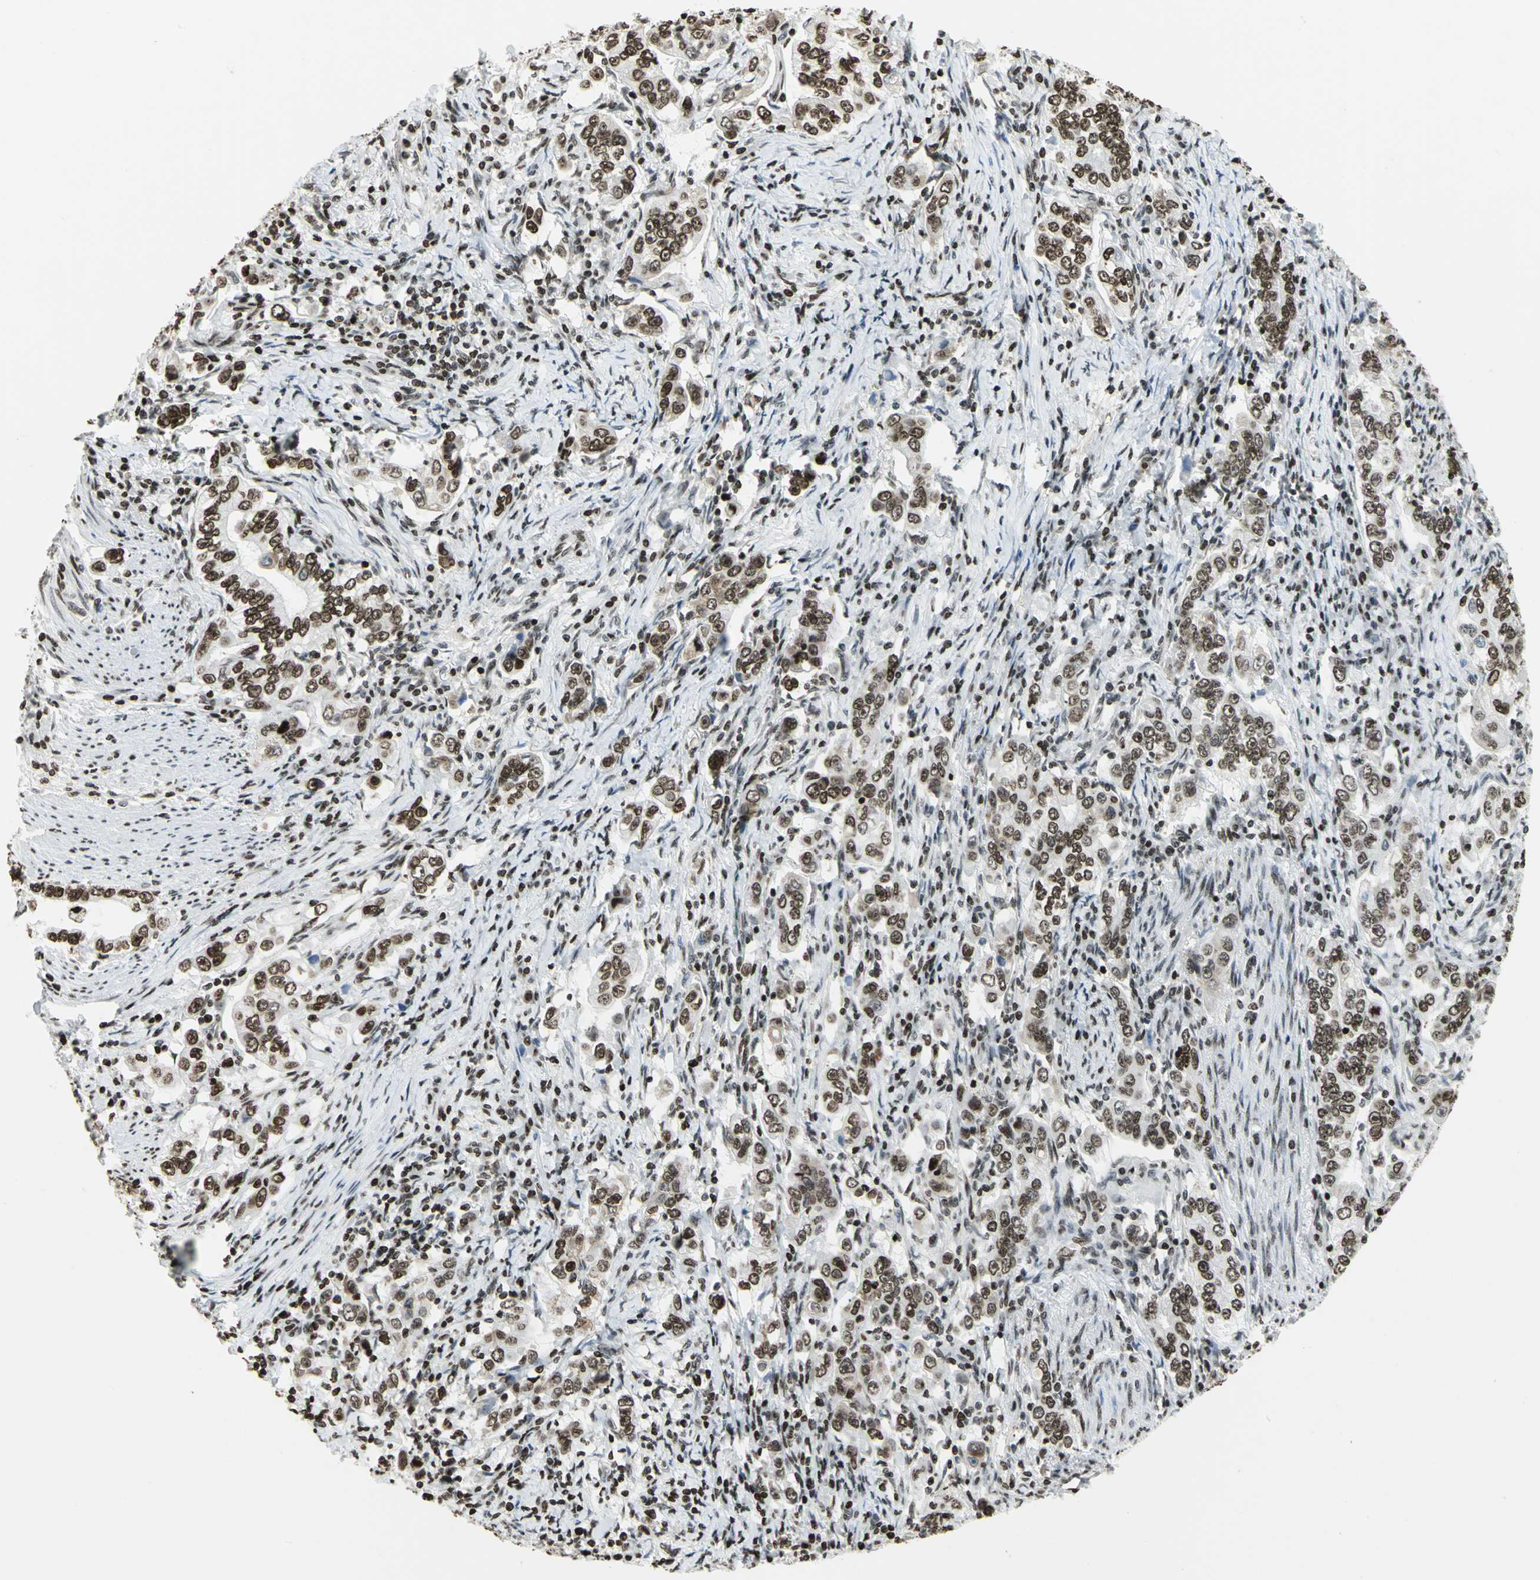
{"staining": {"intensity": "strong", "quantity": ">75%", "location": "nuclear"}, "tissue": "stomach cancer", "cell_type": "Tumor cells", "image_type": "cancer", "snomed": [{"axis": "morphology", "description": "Adenocarcinoma, NOS"}, {"axis": "topography", "description": "Stomach, lower"}], "caption": "This micrograph exhibits stomach adenocarcinoma stained with IHC to label a protein in brown. The nuclear of tumor cells show strong positivity for the protein. Nuclei are counter-stained blue.", "gene": "HMGB1", "patient": {"sex": "female", "age": 72}}